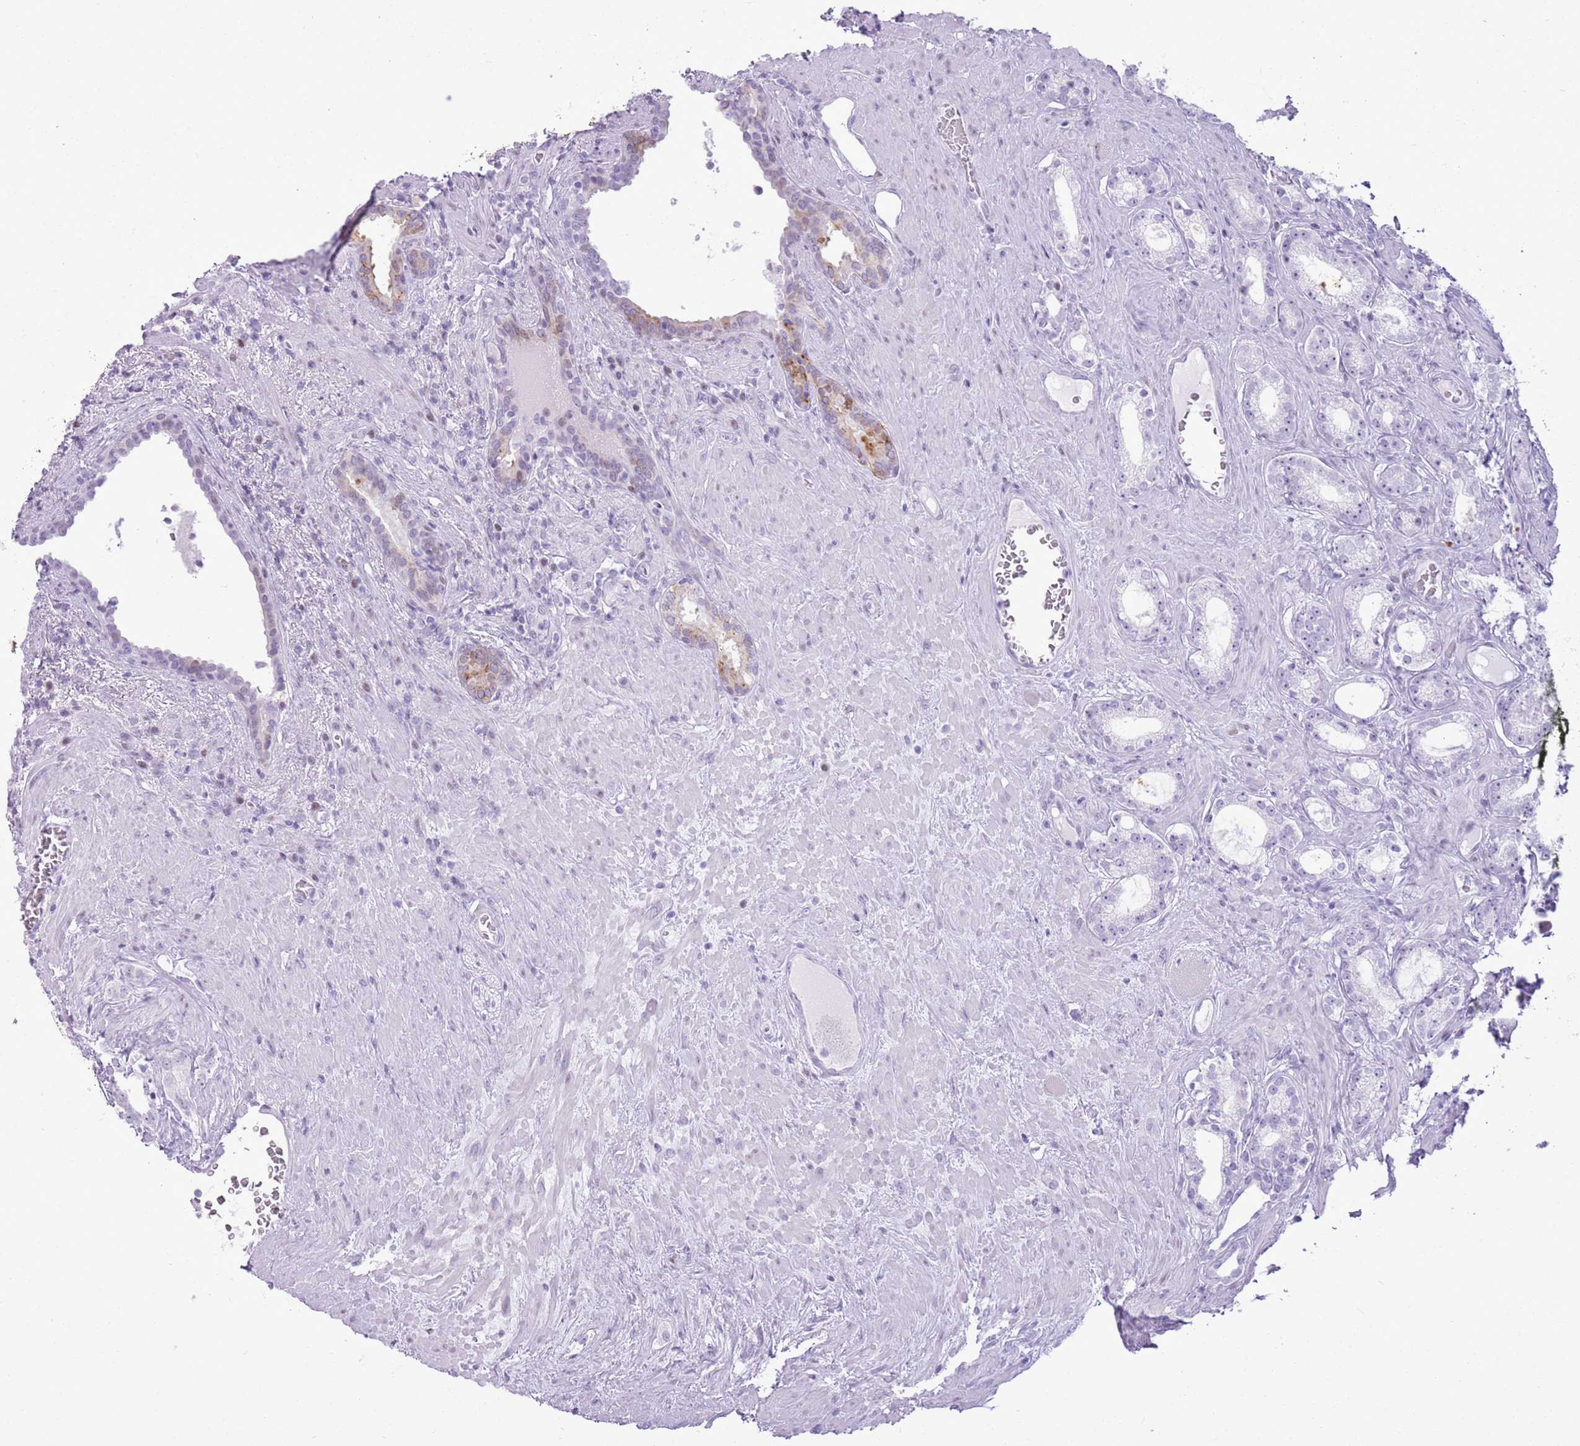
{"staining": {"intensity": "negative", "quantity": "none", "location": "none"}, "tissue": "prostate cancer", "cell_type": "Tumor cells", "image_type": "cancer", "snomed": [{"axis": "morphology", "description": "Adenocarcinoma, Low grade"}, {"axis": "topography", "description": "Prostate"}], "caption": "Adenocarcinoma (low-grade) (prostate) stained for a protein using immunohistochemistry (IHC) demonstrates no expression tumor cells.", "gene": "ASIP", "patient": {"sex": "male", "age": 71}}